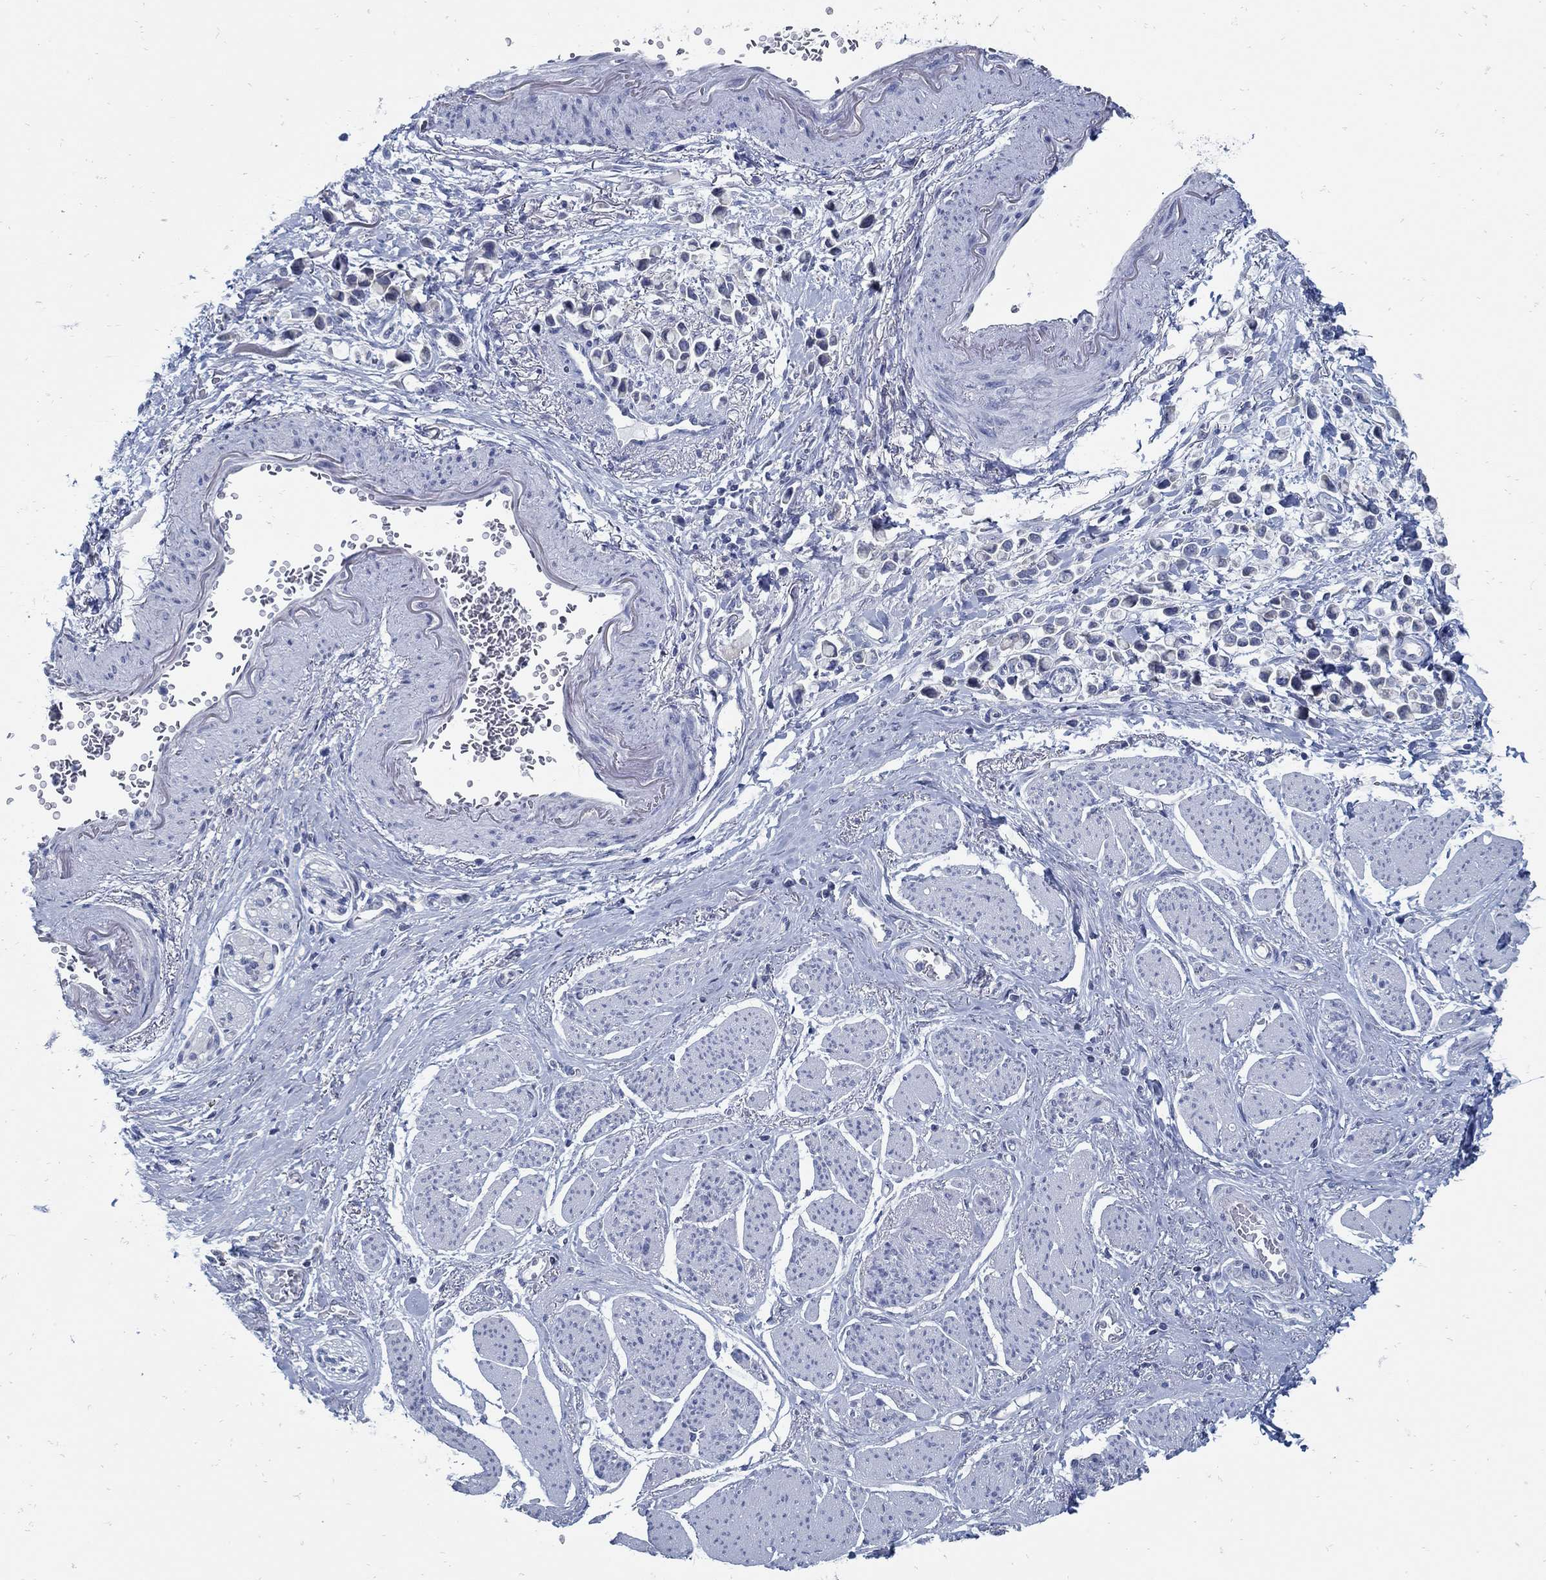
{"staining": {"intensity": "negative", "quantity": "none", "location": "none"}, "tissue": "stomach cancer", "cell_type": "Tumor cells", "image_type": "cancer", "snomed": [{"axis": "morphology", "description": "Adenocarcinoma, NOS"}, {"axis": "topography", "description": "Stomach"}], "caption": "Image shows no protein positivity in tumor cells of stomach cancer tissue.", "gene": "ZFAND4", "patient": {"sex": "female", "age": 81}}